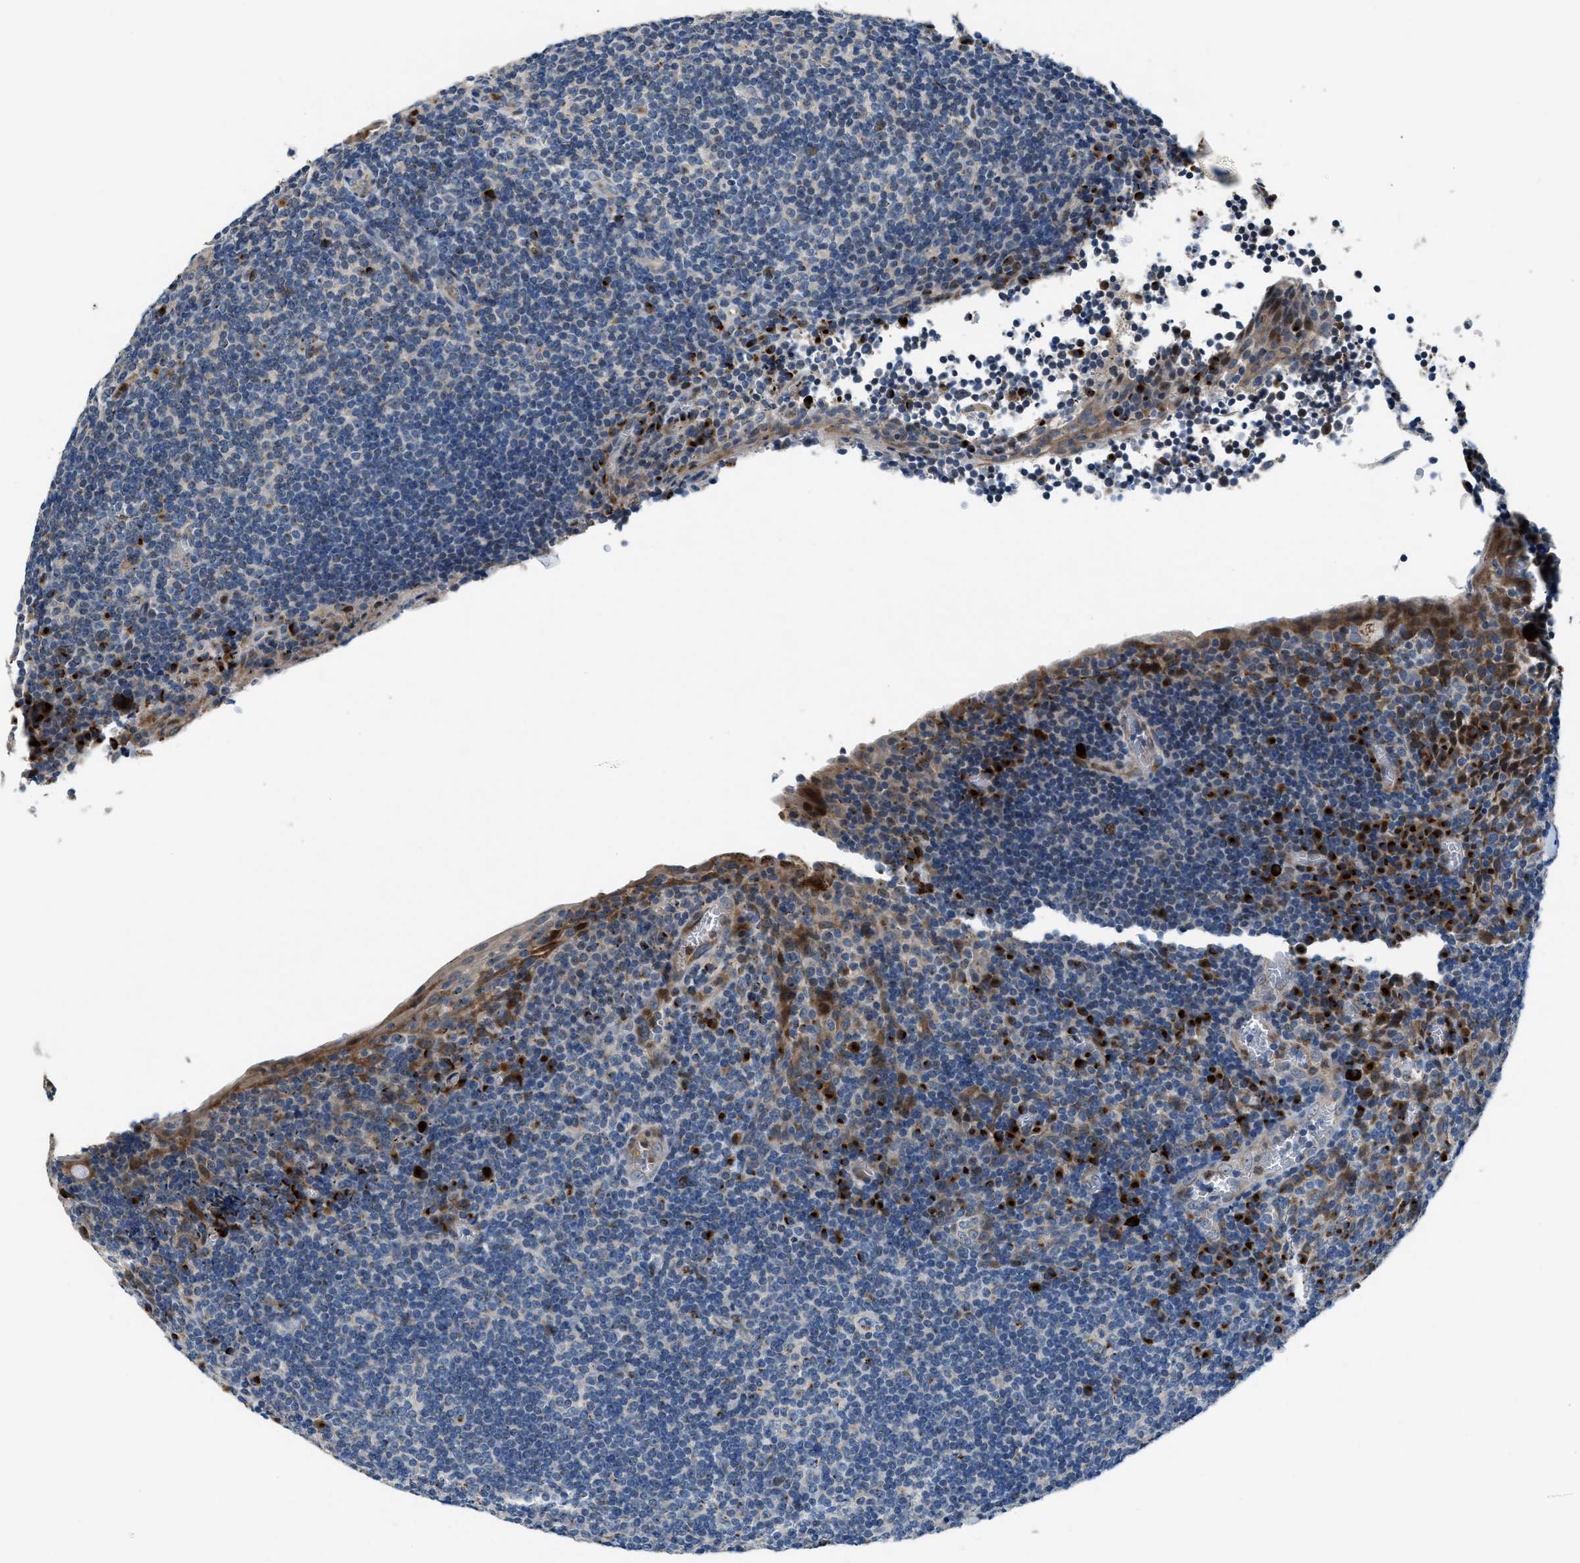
{"staining": {"intensity": "moderate", "quantity": "<25%", "location": "cytoplasmic/membranous"}, "tissue": "tonsil", "cell_type": "Germinal center cells", "image_type": "normal", "snomed": [{"axis": "morphology", "description": "Normal tissue, NOS"}, {"axis": "topography", "description": "Tonsil"}], "caption": "This image displays normal tonsil stained with immunohistochemistry to label a protein in brown. The cytoplasmic/membranous of germinal center cells show moderate positivity for the protein. Nuclei are counter-stained blue.", "gene": "FUT8", "patient": {"sex": "male", "age": 37}}